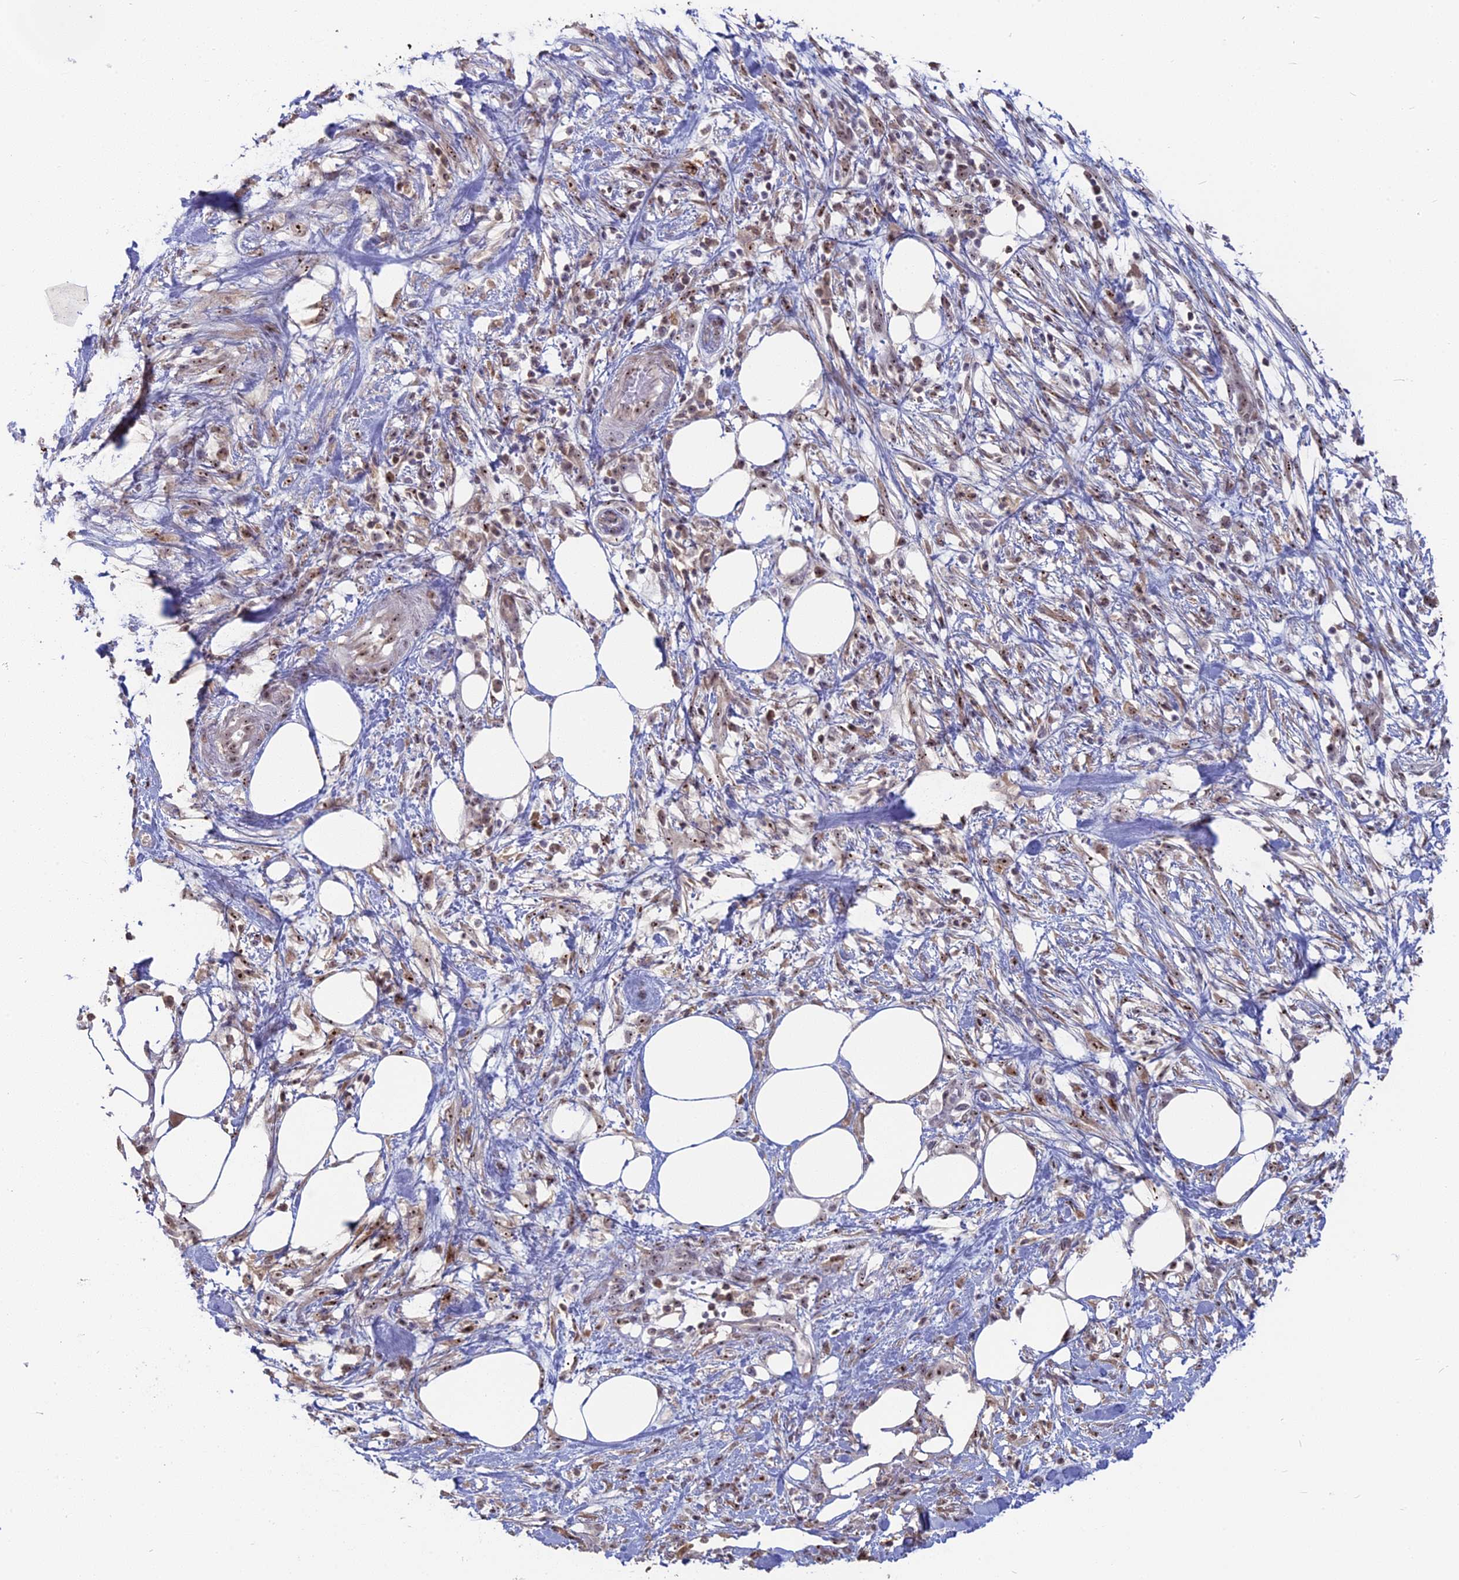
{"staining": {"intensity": "moderate", "quantity": "25%-75%", "location": "nuclear"}, "tissue": "pancreatic cancer", "cell_type": "Tumor cells", "image_type": "cancer", "snomed": [{"axis": "morphology", "description": "Adenocarcinoma, NOS"}, {"axis": "topography", "description": "Pancreas"}], "caption": "Human pancreatic cancer (adenocarcinoma) stained with a brown dye demonstrates moderate nuclear positive expression in approximately 25%-75% of tumor cells.", "gene": "FAM131A", "patient": {"sex": "male", "age": 68}}